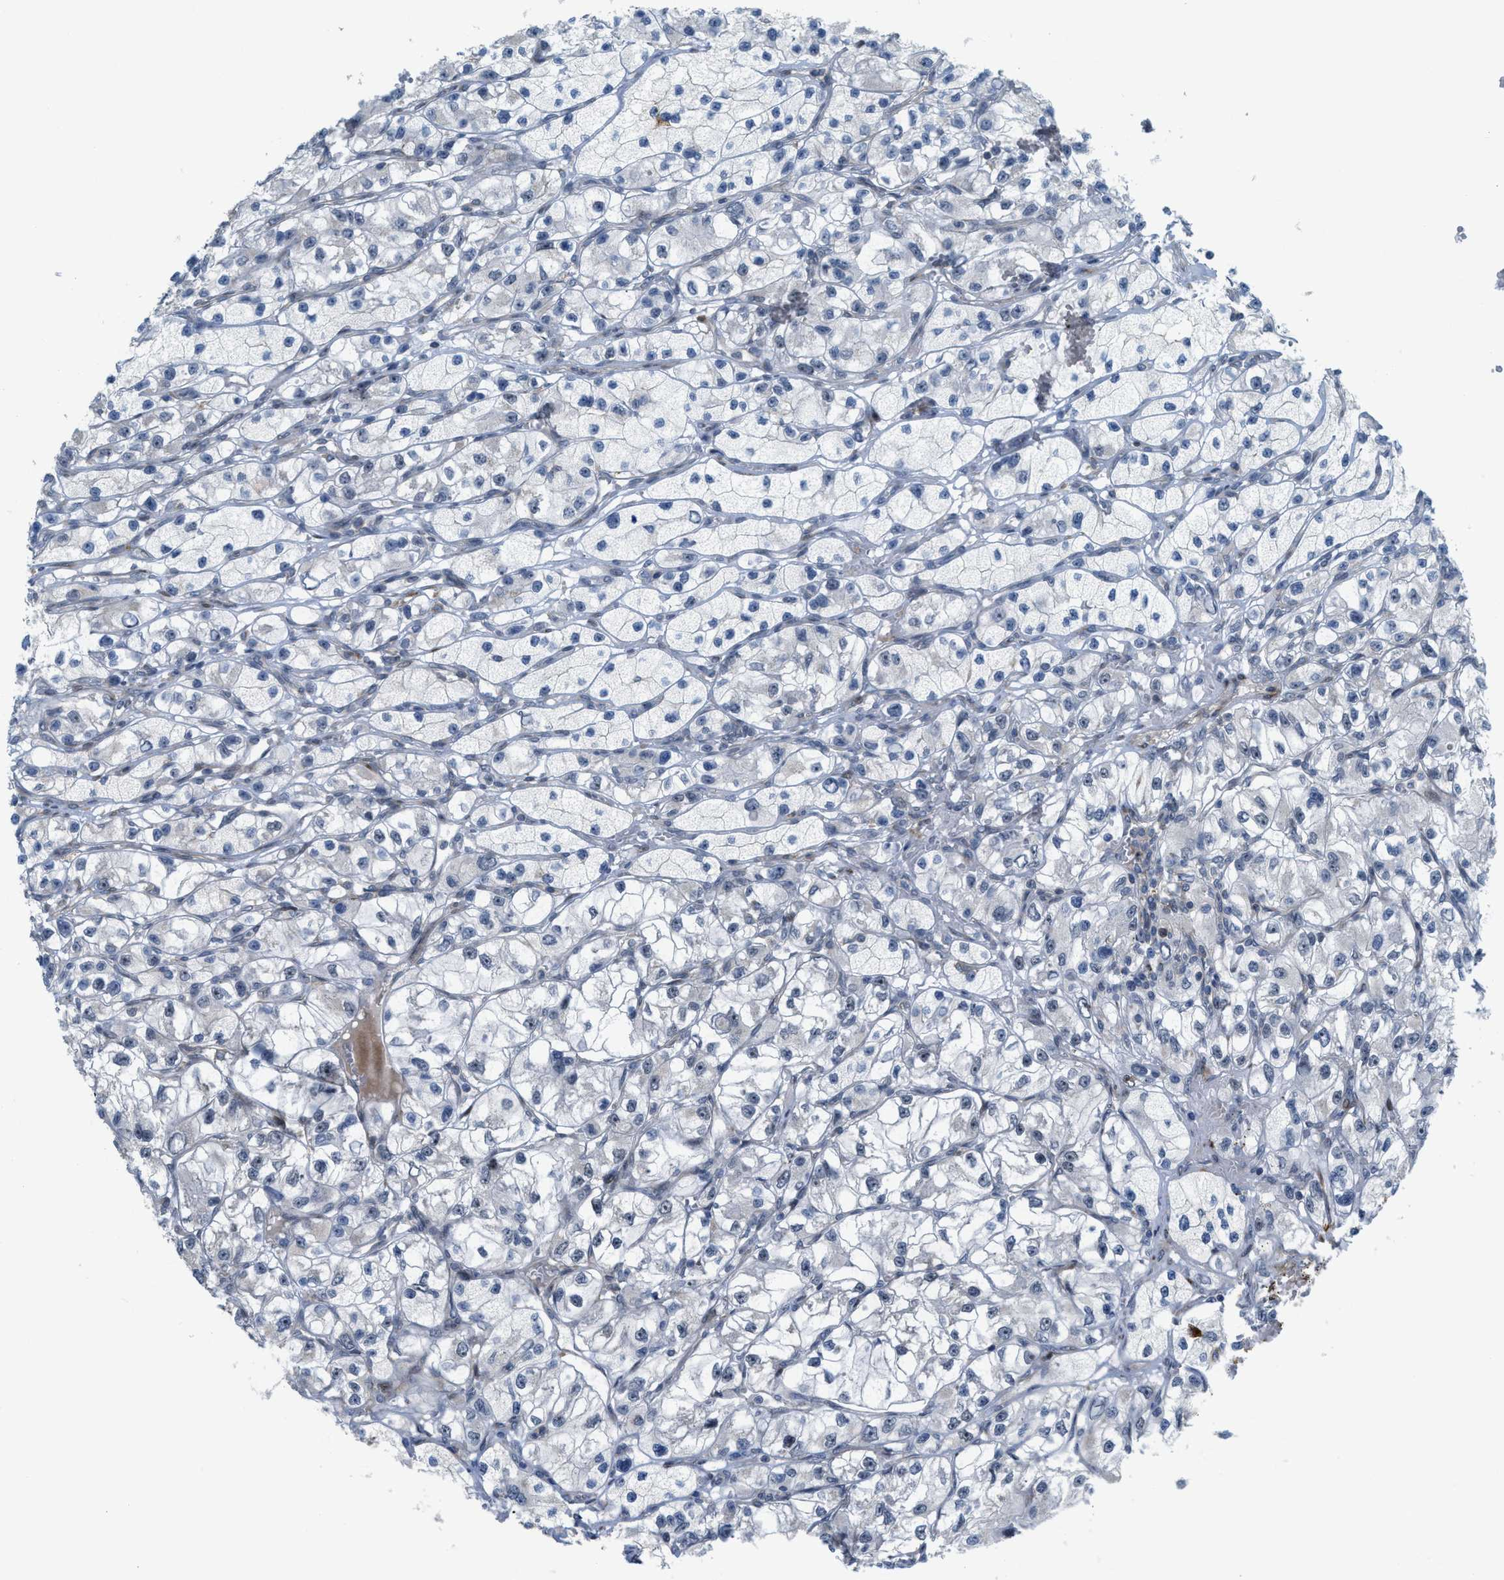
{"staining": {"intensity": "negative", "quantity": "none", "location": "none"}, "tissue": "renal cancer", "cell_type": "Tumor cells", "image_type": "cancer", "snomed": [{"axis": "morphology", "description": "Adenocarcinoma, NOS"}, {"axis": "topography", "description": "Kidney"}], "caption": "Tumor cells are negative for protein expression in human renal cancer.", "gene": "DIPK1A", "patient": {"sex": "female", "age": 57}}